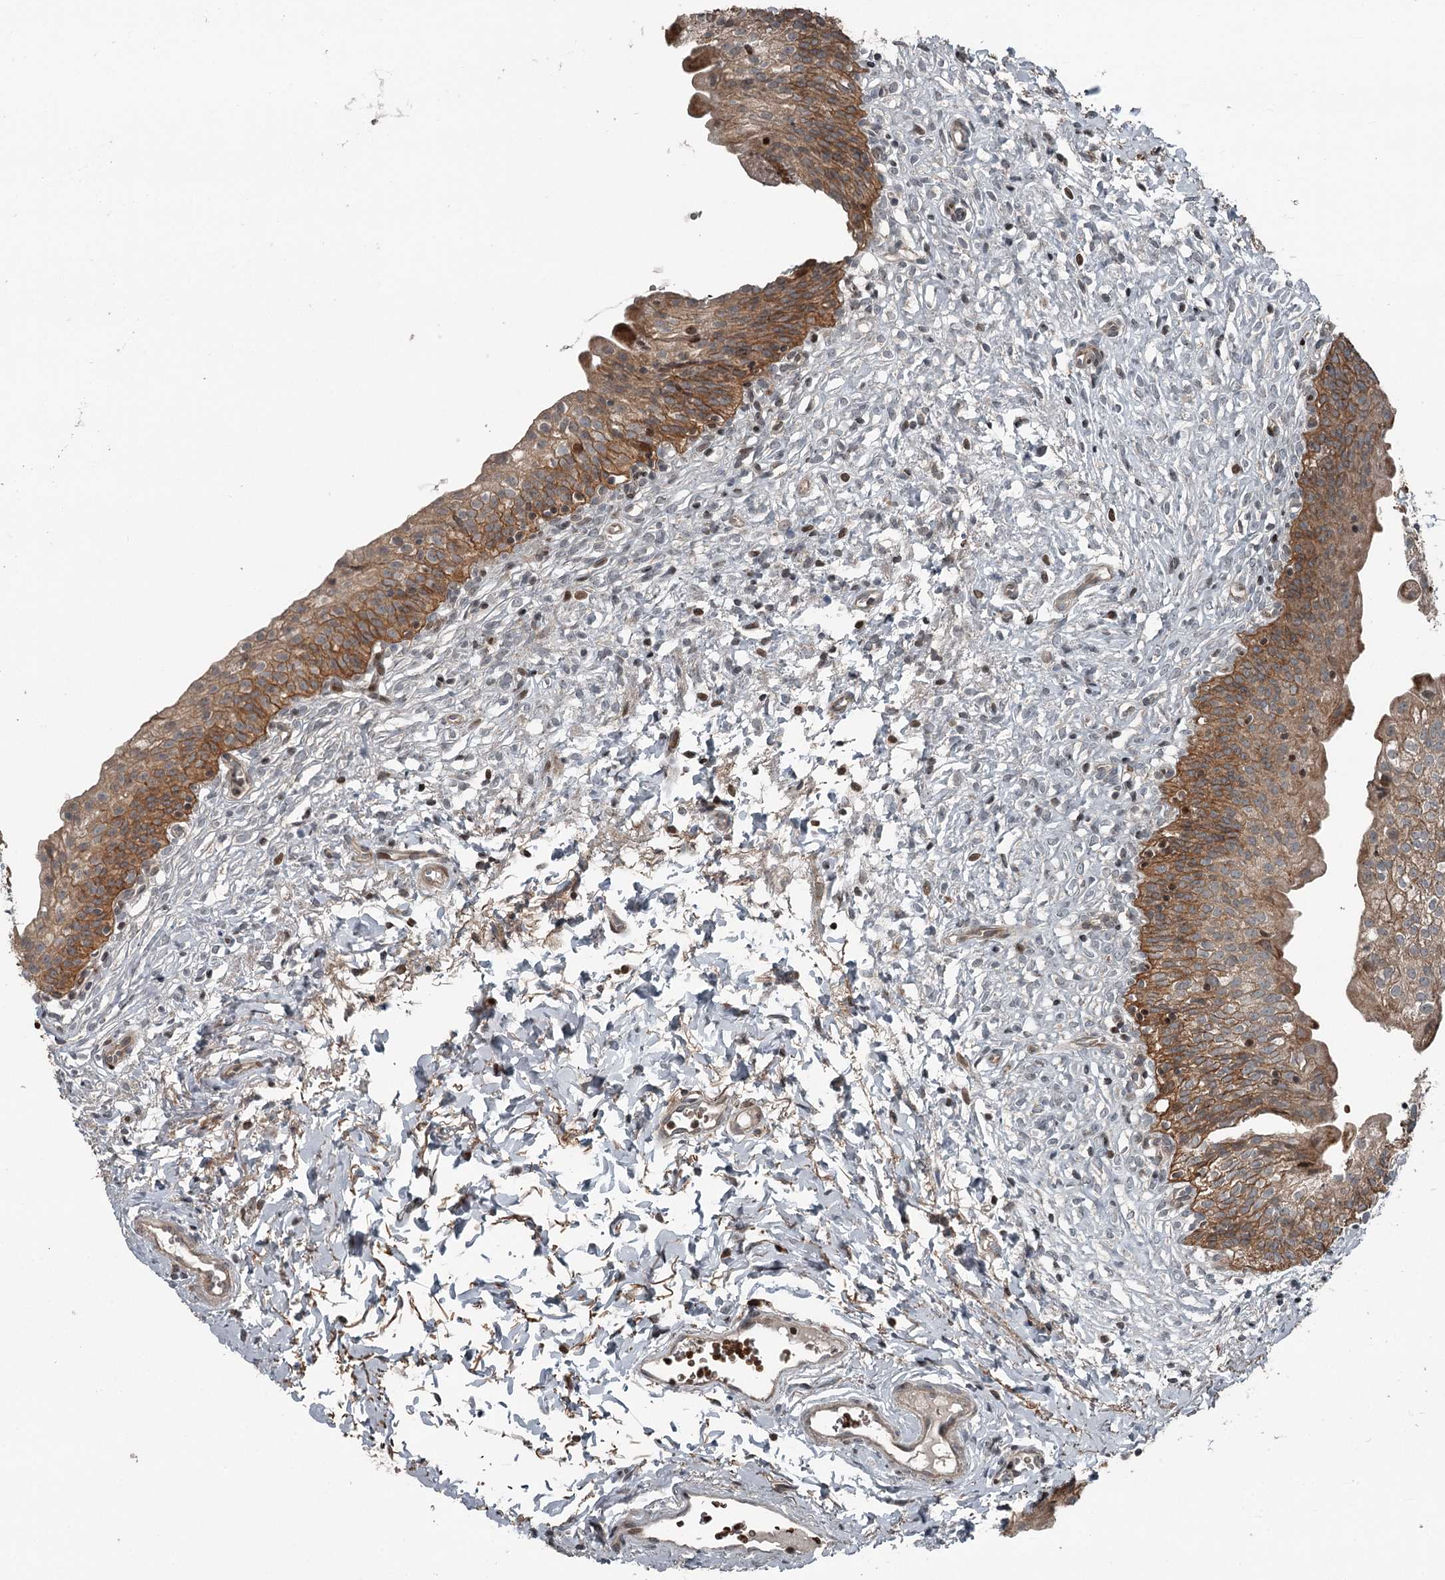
{"staining": {"intensity": "moderate", "quantity": ">75%", "location": "cytoplasmic/membranous"}, "tissue": "urinary bladder", "cell_type": "Urothelial cells", "image_type": "normal", "snomed": [{"axis": "morphology", "description": "Normal tissue, NOS"}, {"axis": "topography", "description": "Urinary bladder"}], "caption": "Approximately >75% of urothelial cells in unremarkable human urinary bladder show moderate cytoplasmic/membranous protein expression as visualized by brown immunohistochemical staining.", "gene": "RASSF8", "patient": {"sex": "male", "age": 55}}